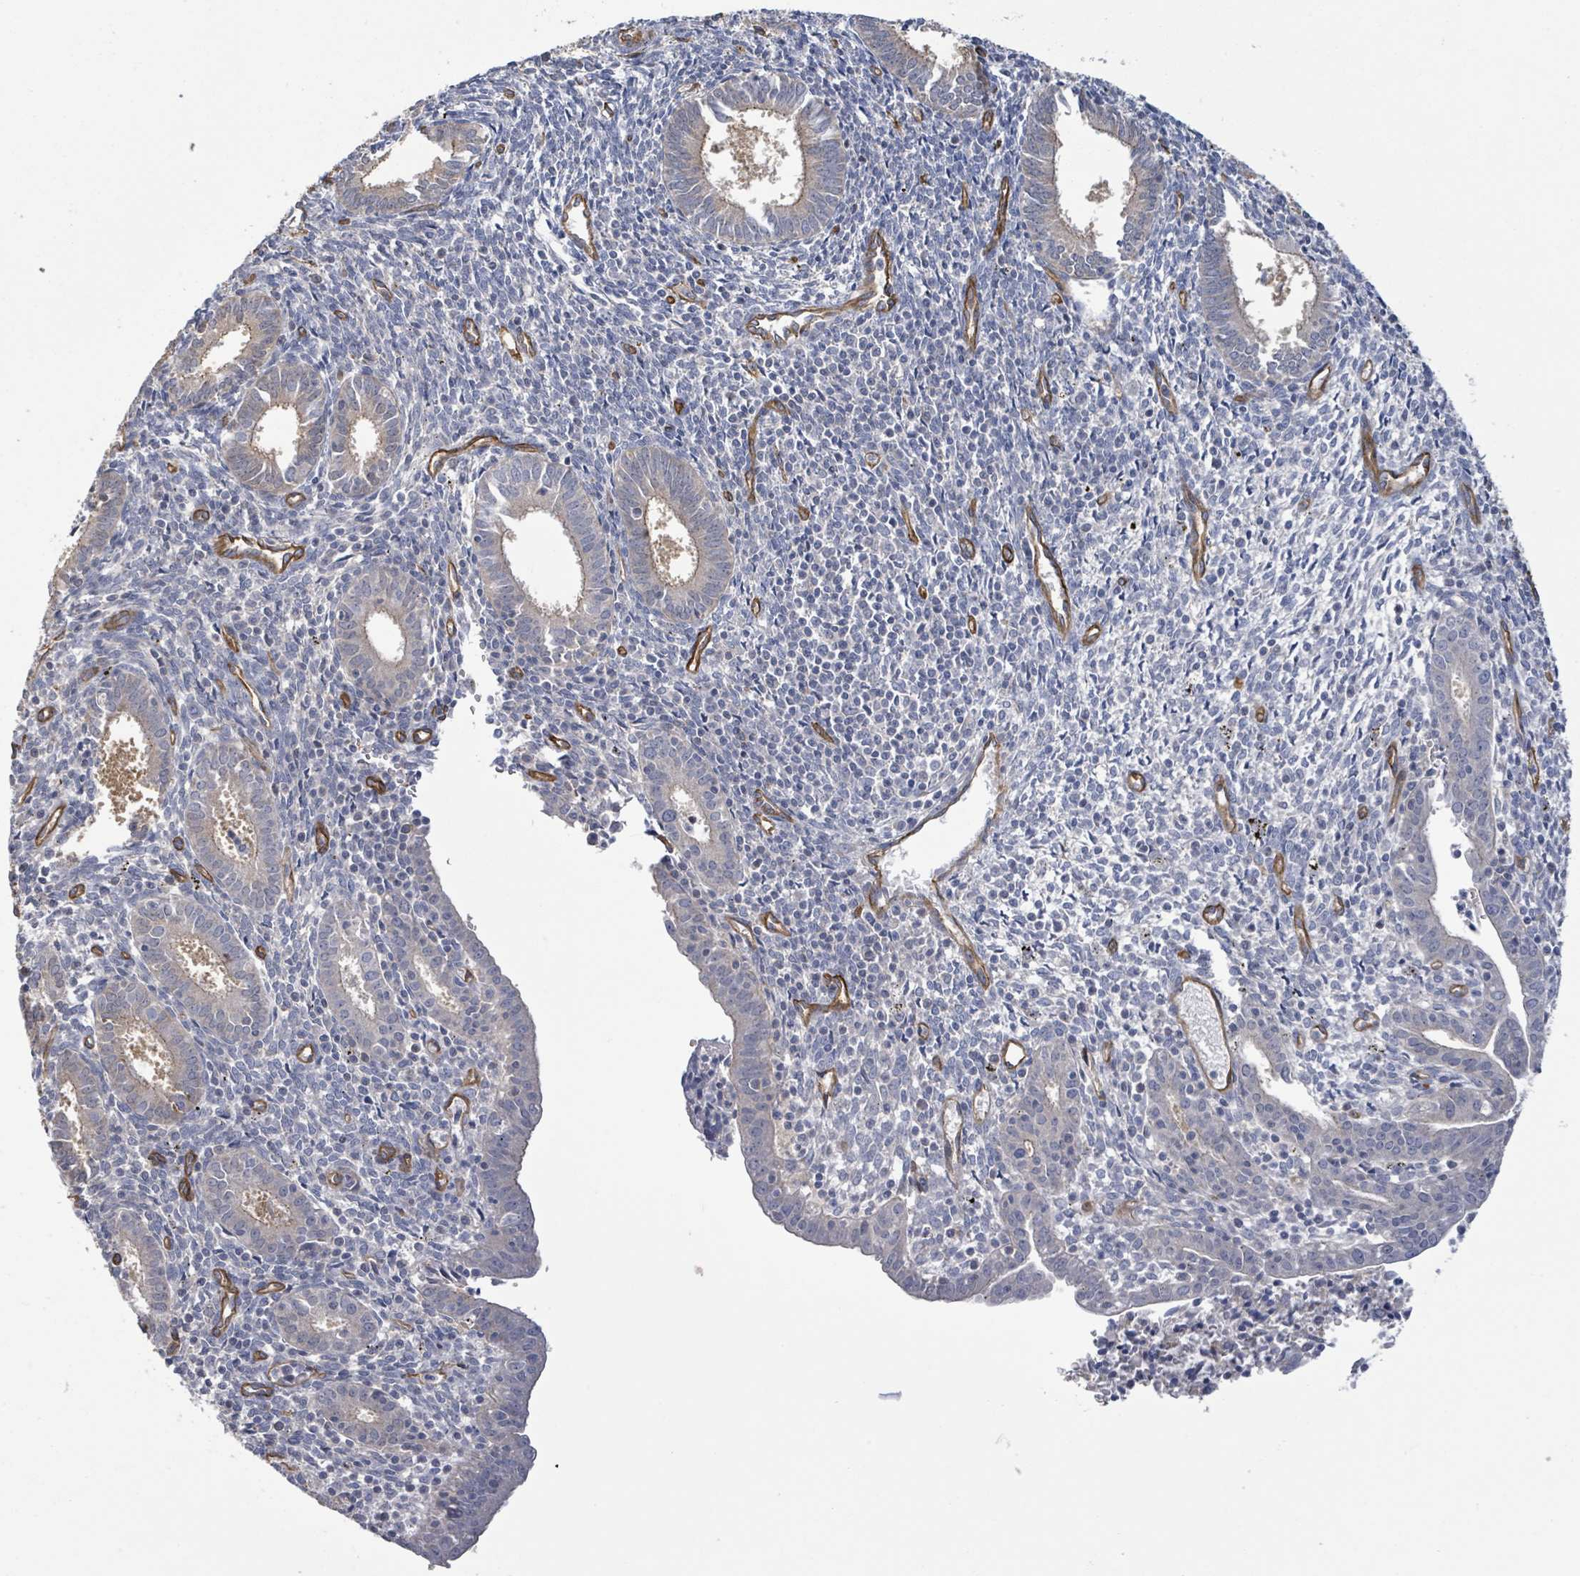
{"staining": {"intensity": "negative", "quantity": "none", "location": "none"}, "tissue": "endometrium", "cell_type": "Cells in endometrial stroma", "image_type": "normal", "snomed": [{"axis": "morphology", "description": "Normal tissue, NOS"}, {"axis": "topography", "description": "Endometrium"}], "caption": "Immunohistochemistry (IHC) histopathology image of benign endometrium stained for a protein (brown), which displays no expression in cells in endometrial stroma.", "gene": "KANK3", "patient": {"sex": "female", "age": 41}}